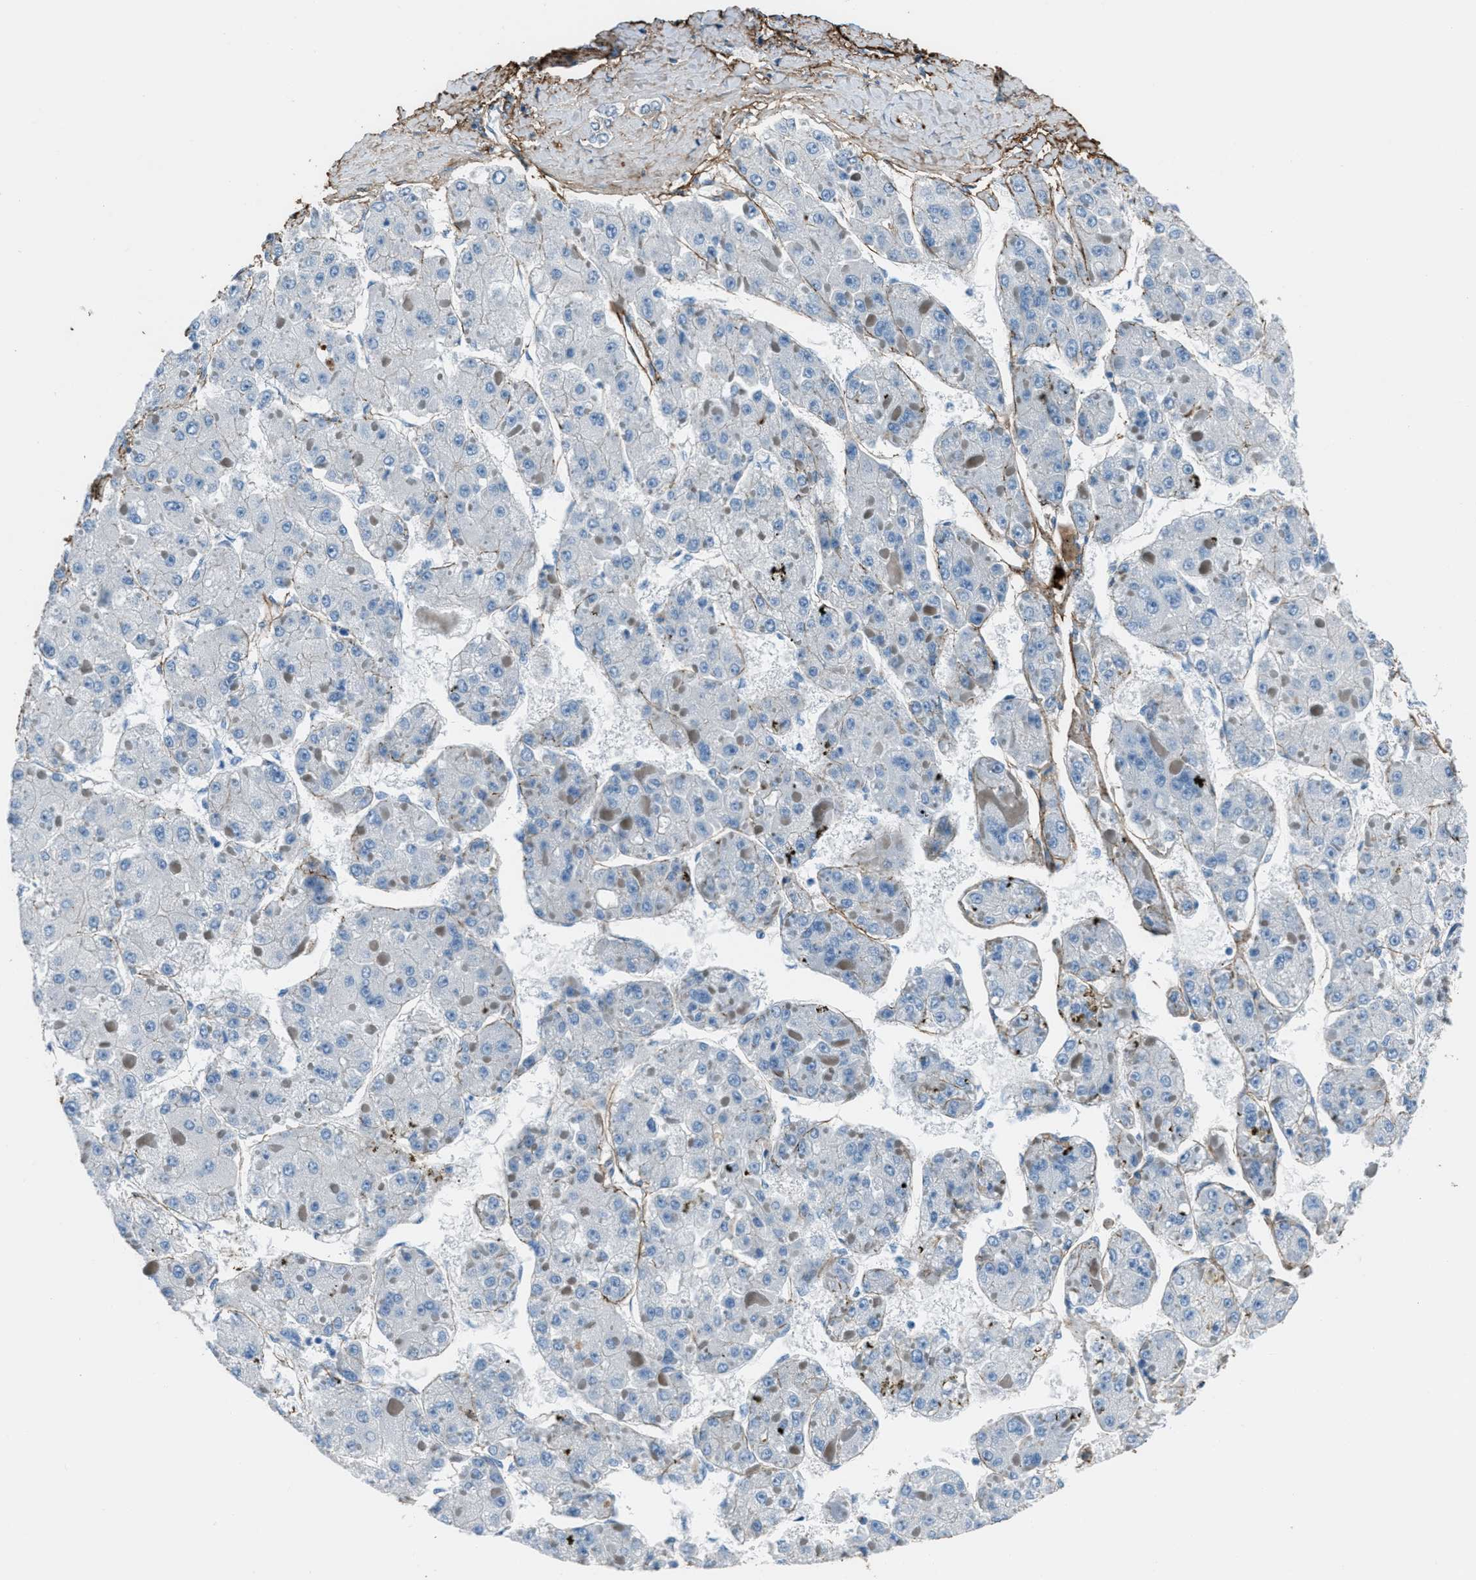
{"staining": {"intensity": "negative", "quantity": "none", "location": "none"}, "tissue": "liver cancer", "cell_type": "Tumor cells", "image_type": "cancer", "snomed": [{"axis": "morphology", "description": "Carcinoma, Hepatocellular, NOS"}, {"axis": "topography", "description": "Liver"}], "caption": "Hepatocellular carcinoma (liver) was stained to show a protein in brown. There is no significant expression in tumor cells. Nuclei are stained in blue.", "gene": "FBN1", "patient": {"sex": "female", "age": 73}}